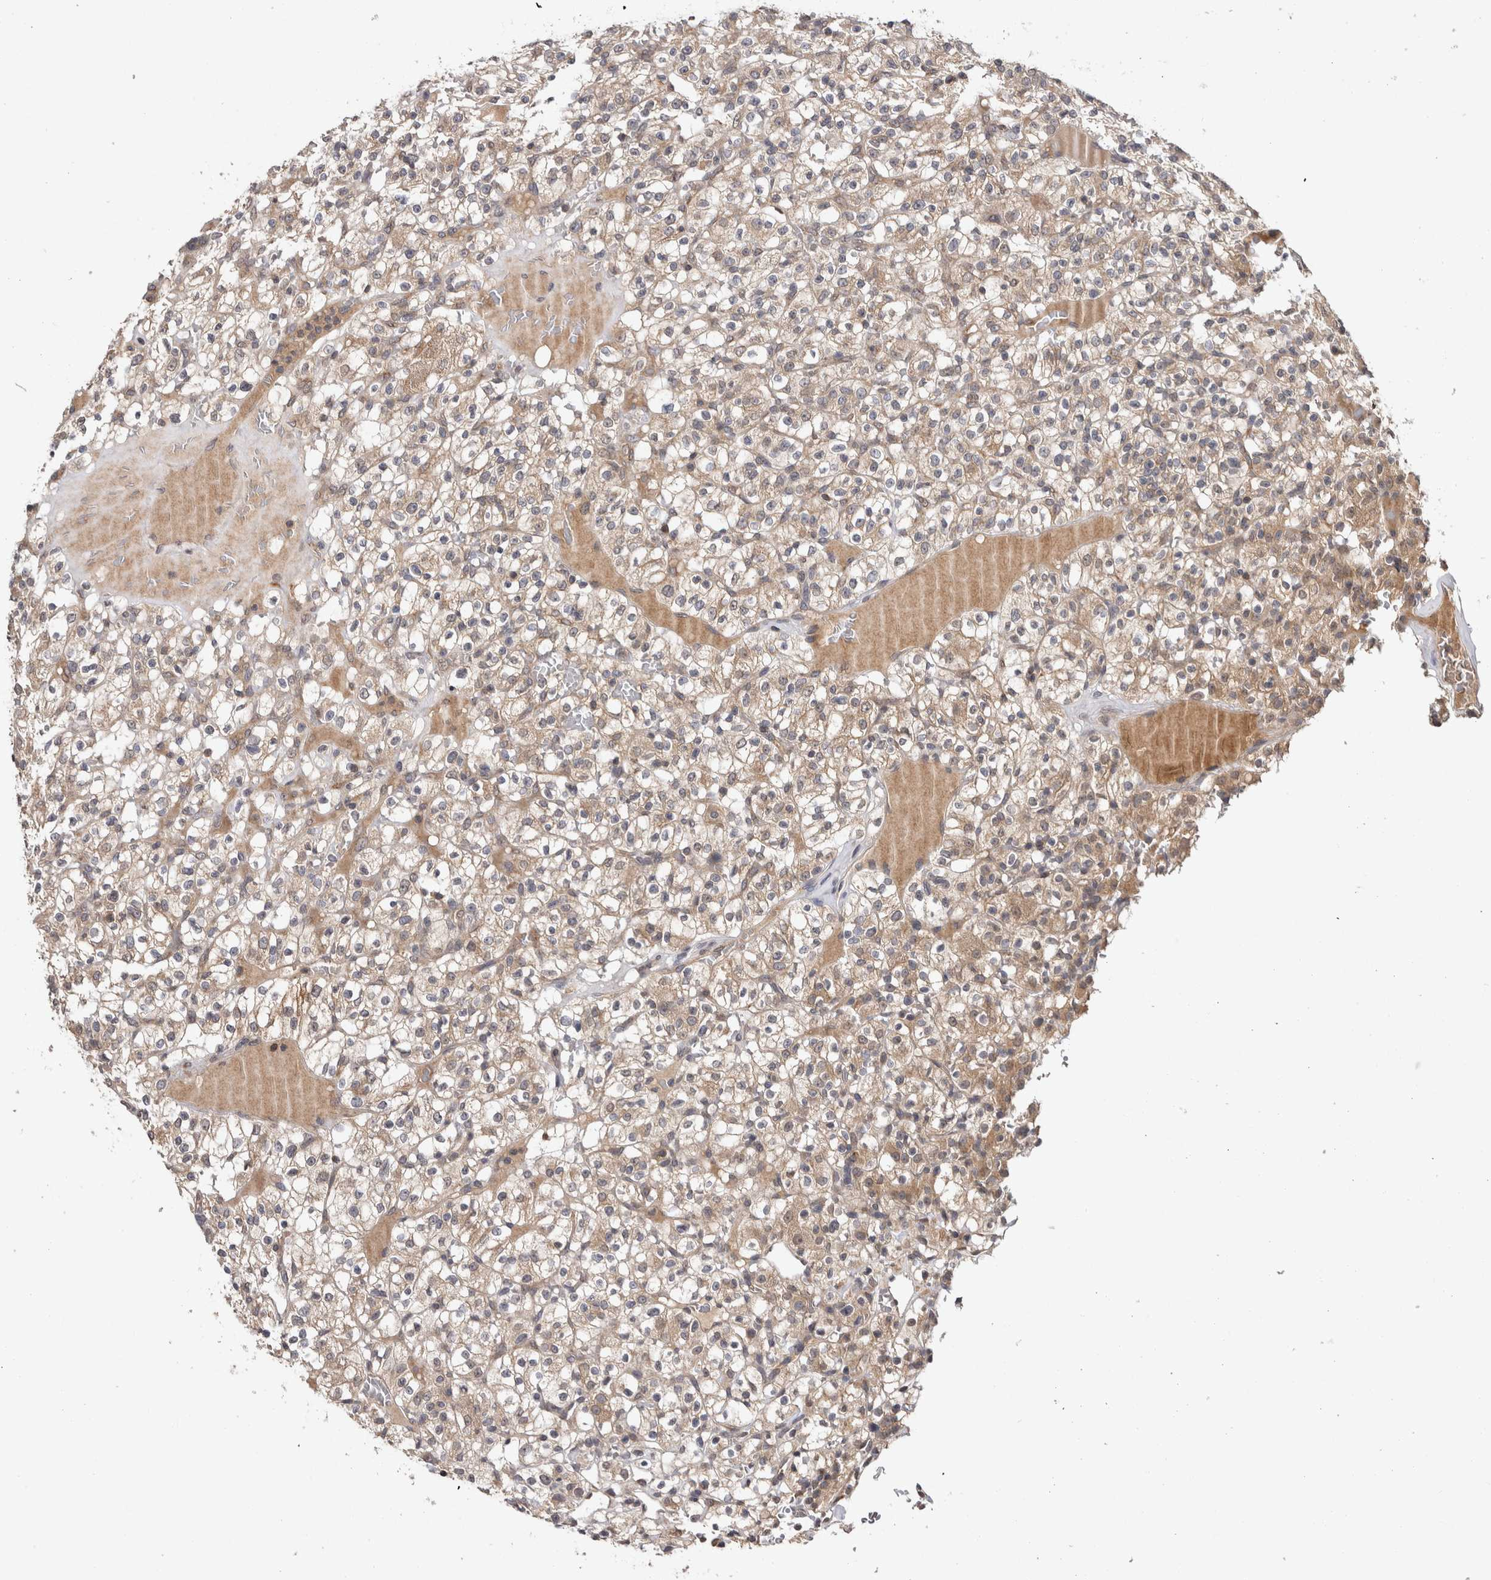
{"staining": {"intensity": "weak", "quantity": ">75%", "location": "cytoplasmic/membranous"}, "tissue": "renal cancer", "cell_type": "Tumor cells", "image_type": "cancer", "snomed": [{"axis": "morphology", "description": "Normal tissue, NOS"}, {"axis": "morphology", "description": "Adenocarcinoma, NOS"}, {"axis": "topography", "description": "Kidney"}], "caption": "Adenocarcinoma (renal) stained for a protein (brown) shows weak cytoplasmic/membranous positive positivity in about >75% of tumor cells.", "gene": "HMOX2", "patient": {"sex": "female", "age": 72}}